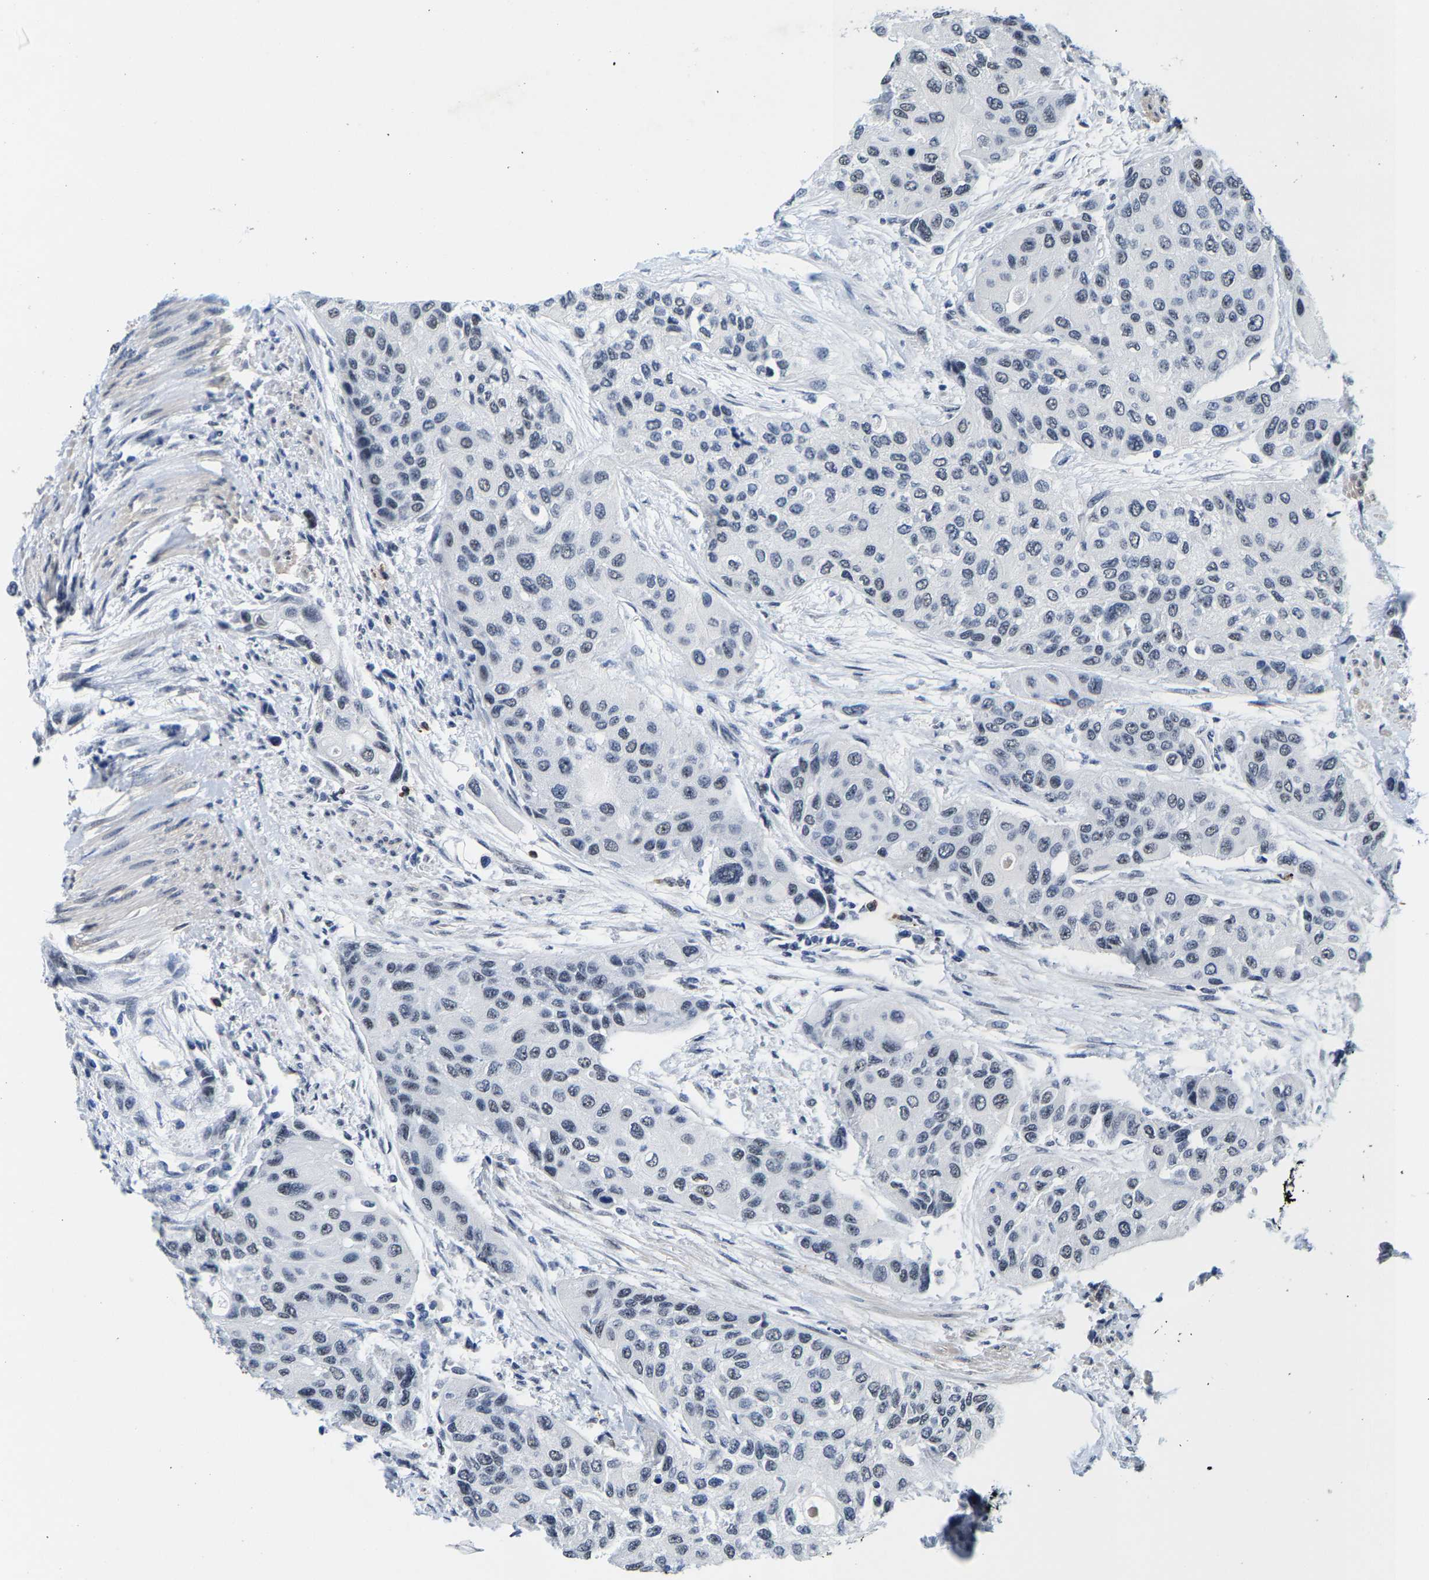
{"staining": {"intensity": "negative", "quantity": "none", "location": "none"}, "tissue": "urothelial cancer", "cell_type": "Tumor cells", "image_type": "cancer", "snomed": [{"axis": "morphology", "description": "Urothelial carcinoma, High grade"}, {"axis": "topography", "description": "Urinary bladder"}], "caption": "The immunohistochemistry photomicrograph has no significant staining in tumor cells of high-grade urothelial carcinoma tissue.", "gene": "SETD1B", "patient": {"sex": "female", "age": 56}}